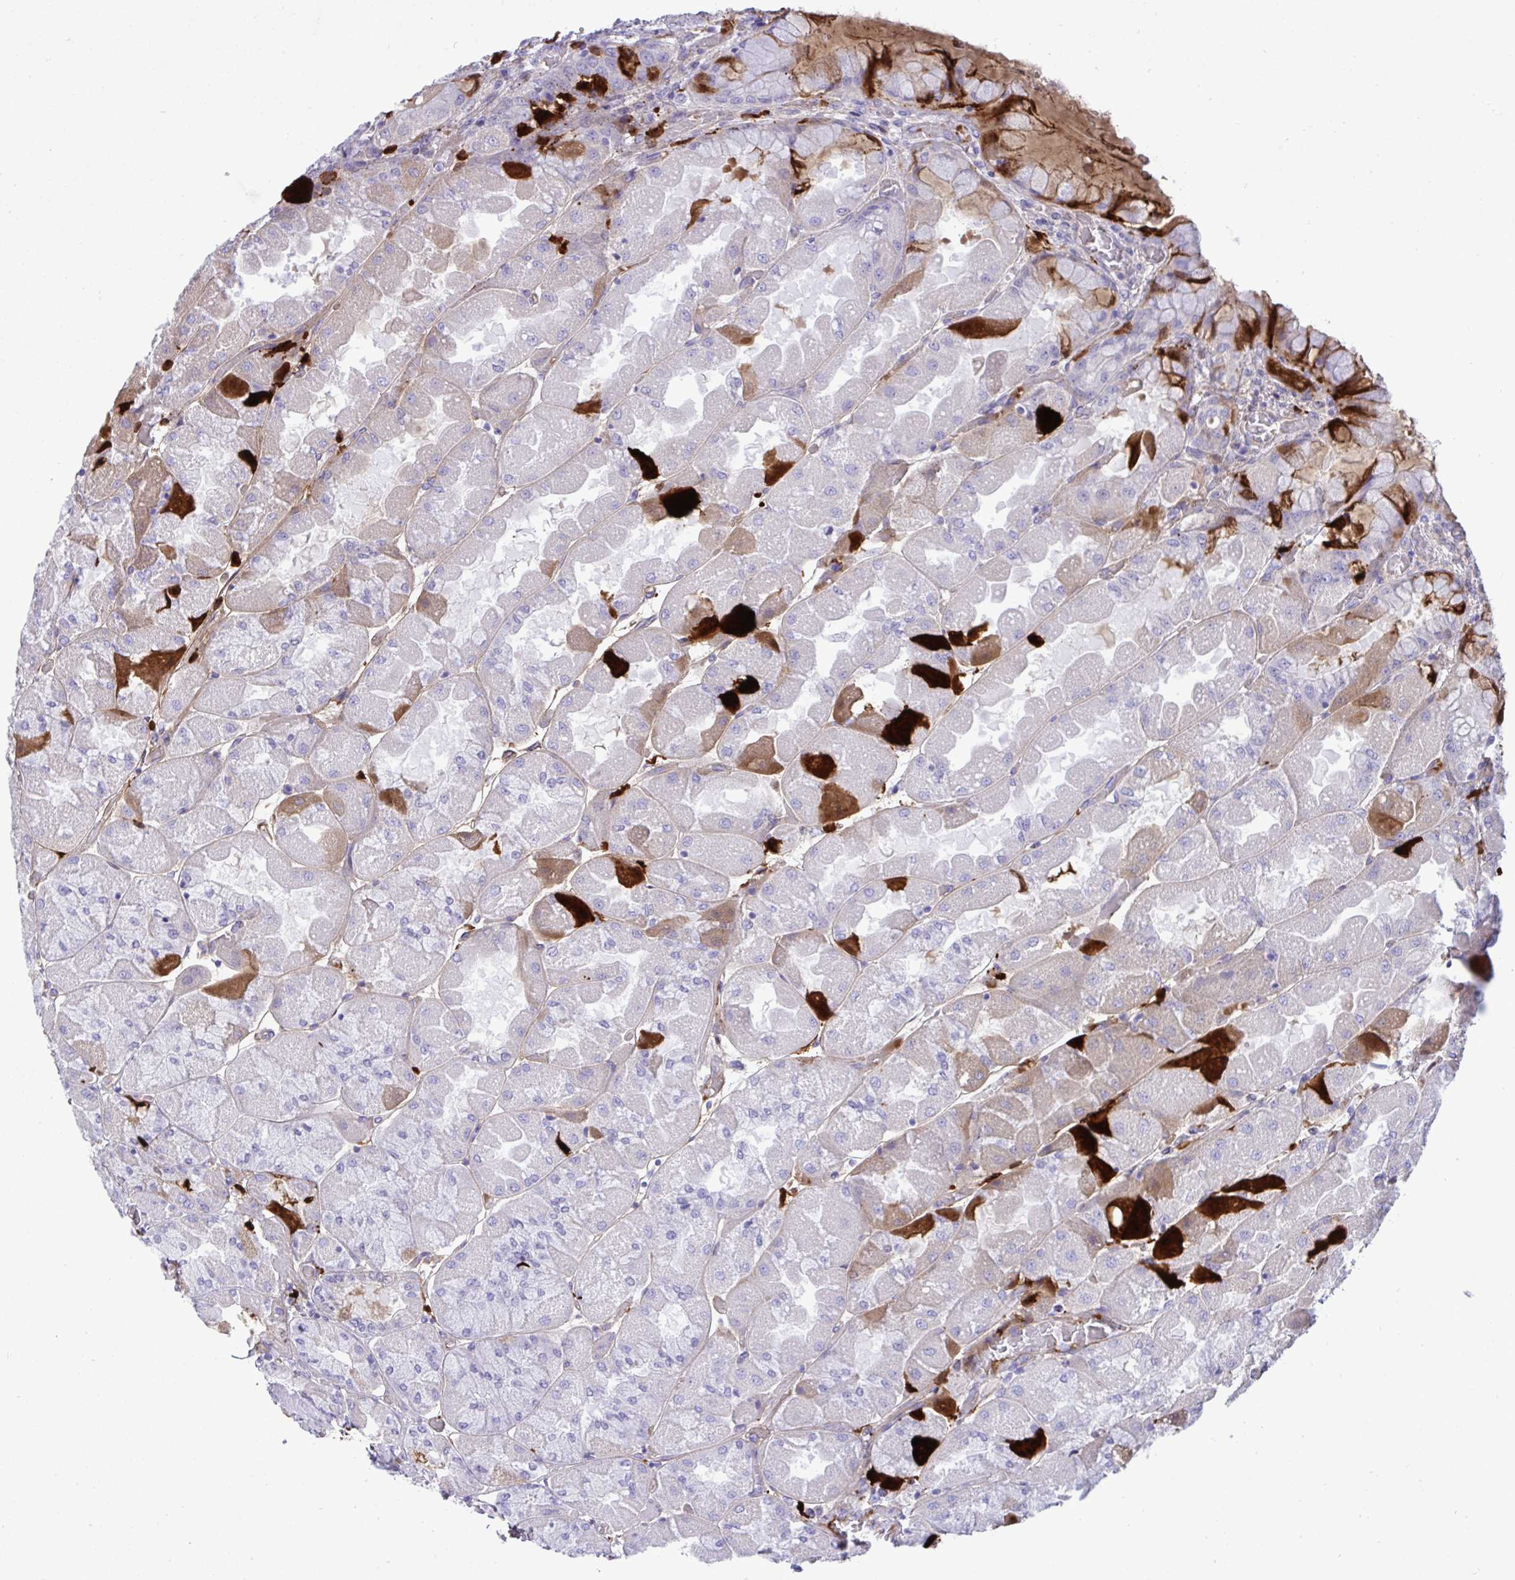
{"staining": {"intensity": "strong", "quantity": "<25%", "location": "cytoplasmic/membranous"}, "tissue": "stomach", "cell_type": "Glandular cells", "image_type": "normal", "snomed": [{"axis": "morphology", "description": "Normal tissue, NOS"}, {"axis": "topography", "description": "Stomach"}], "caption": "Immunohistochemical staining of unremarkable stomach exhibits medium levels of strong cytoplasmic/membranous expression in approximately <25% of glandular cells.", "gene": "F2", "patient": {"sex": "female", "age": 61}}